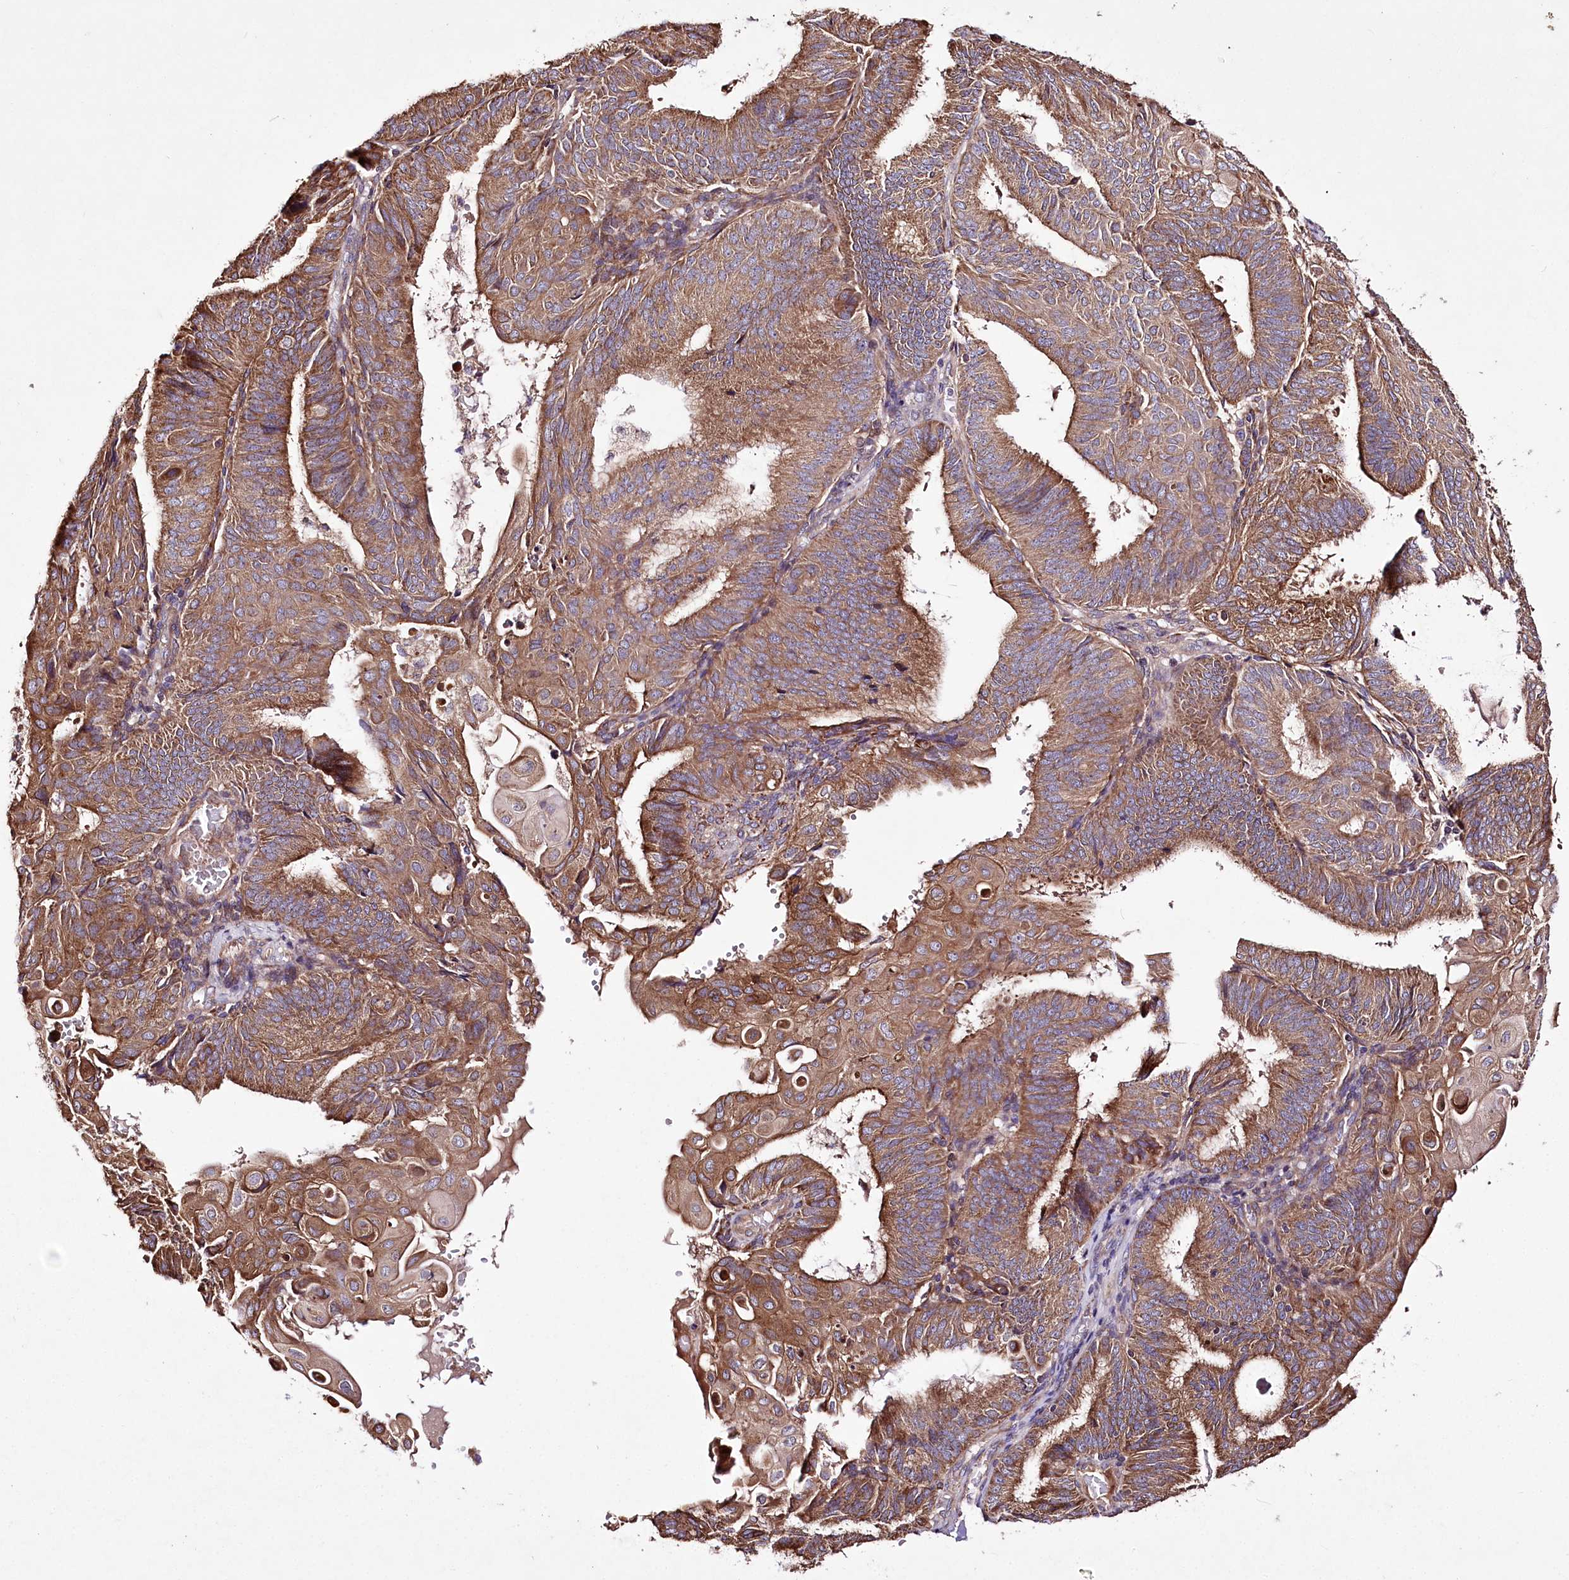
{"staining": {"intensity": "moderate", "quantity": ">75%", "location": "cytoplasmic/membranous"}, "tissue": "endometrial cancer", "cell_type": "Tumor cells", "image_type": "cancer", "snomed": [{"axis": "morphology", "description": "Adenocarcinoma, NOS"}, {"axis": "topography", "description": "Endometrium"}], "caption": "This is a histology image of IHC staining of endometrial adenocarcinoma, which shows moderate expression in the cytoplasmic/membranous of tumor cells.", "gene": "WWC1", "patient": {"sex": "female", "age": 49}}